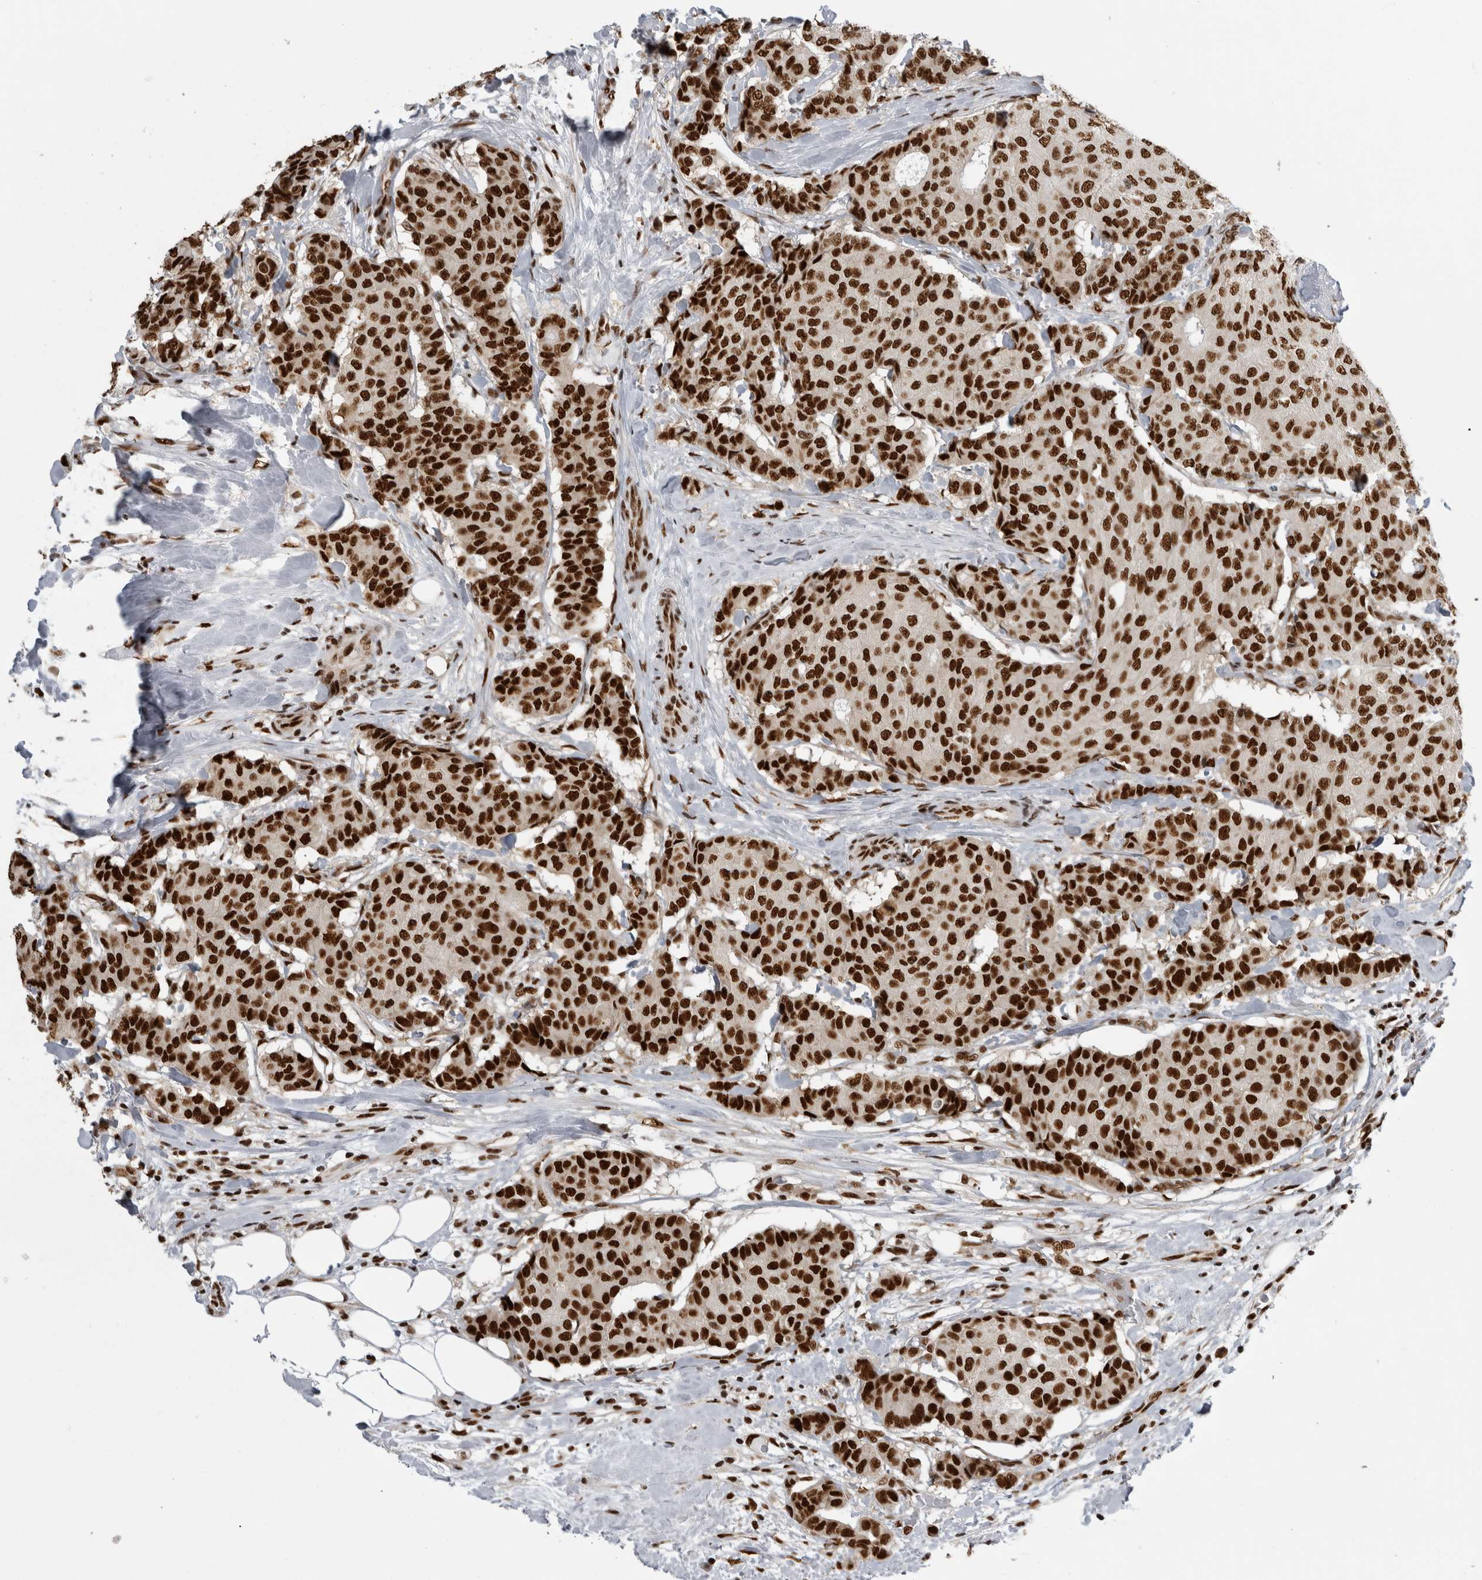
{"staining": {"intensity": "strong", "quantity": ">75%", "location": "nuclear"}, "tissue": "breast cancer", "cell_type": "Tumor cells", "image_type": "cancer", "snomed": [{"axis": "morphology", "description": "Duct carcinoma"}, {"axis": "topography", "description": "Breast"}], "caption": "This is a micrograph of IHC staining of breast cancer (invasive ductal carcinoma), which shows strong positivity in the nuclear of tumor cells.", "gene": "ZSCAN2", "patient": {"sex": "female", "age": 75}}